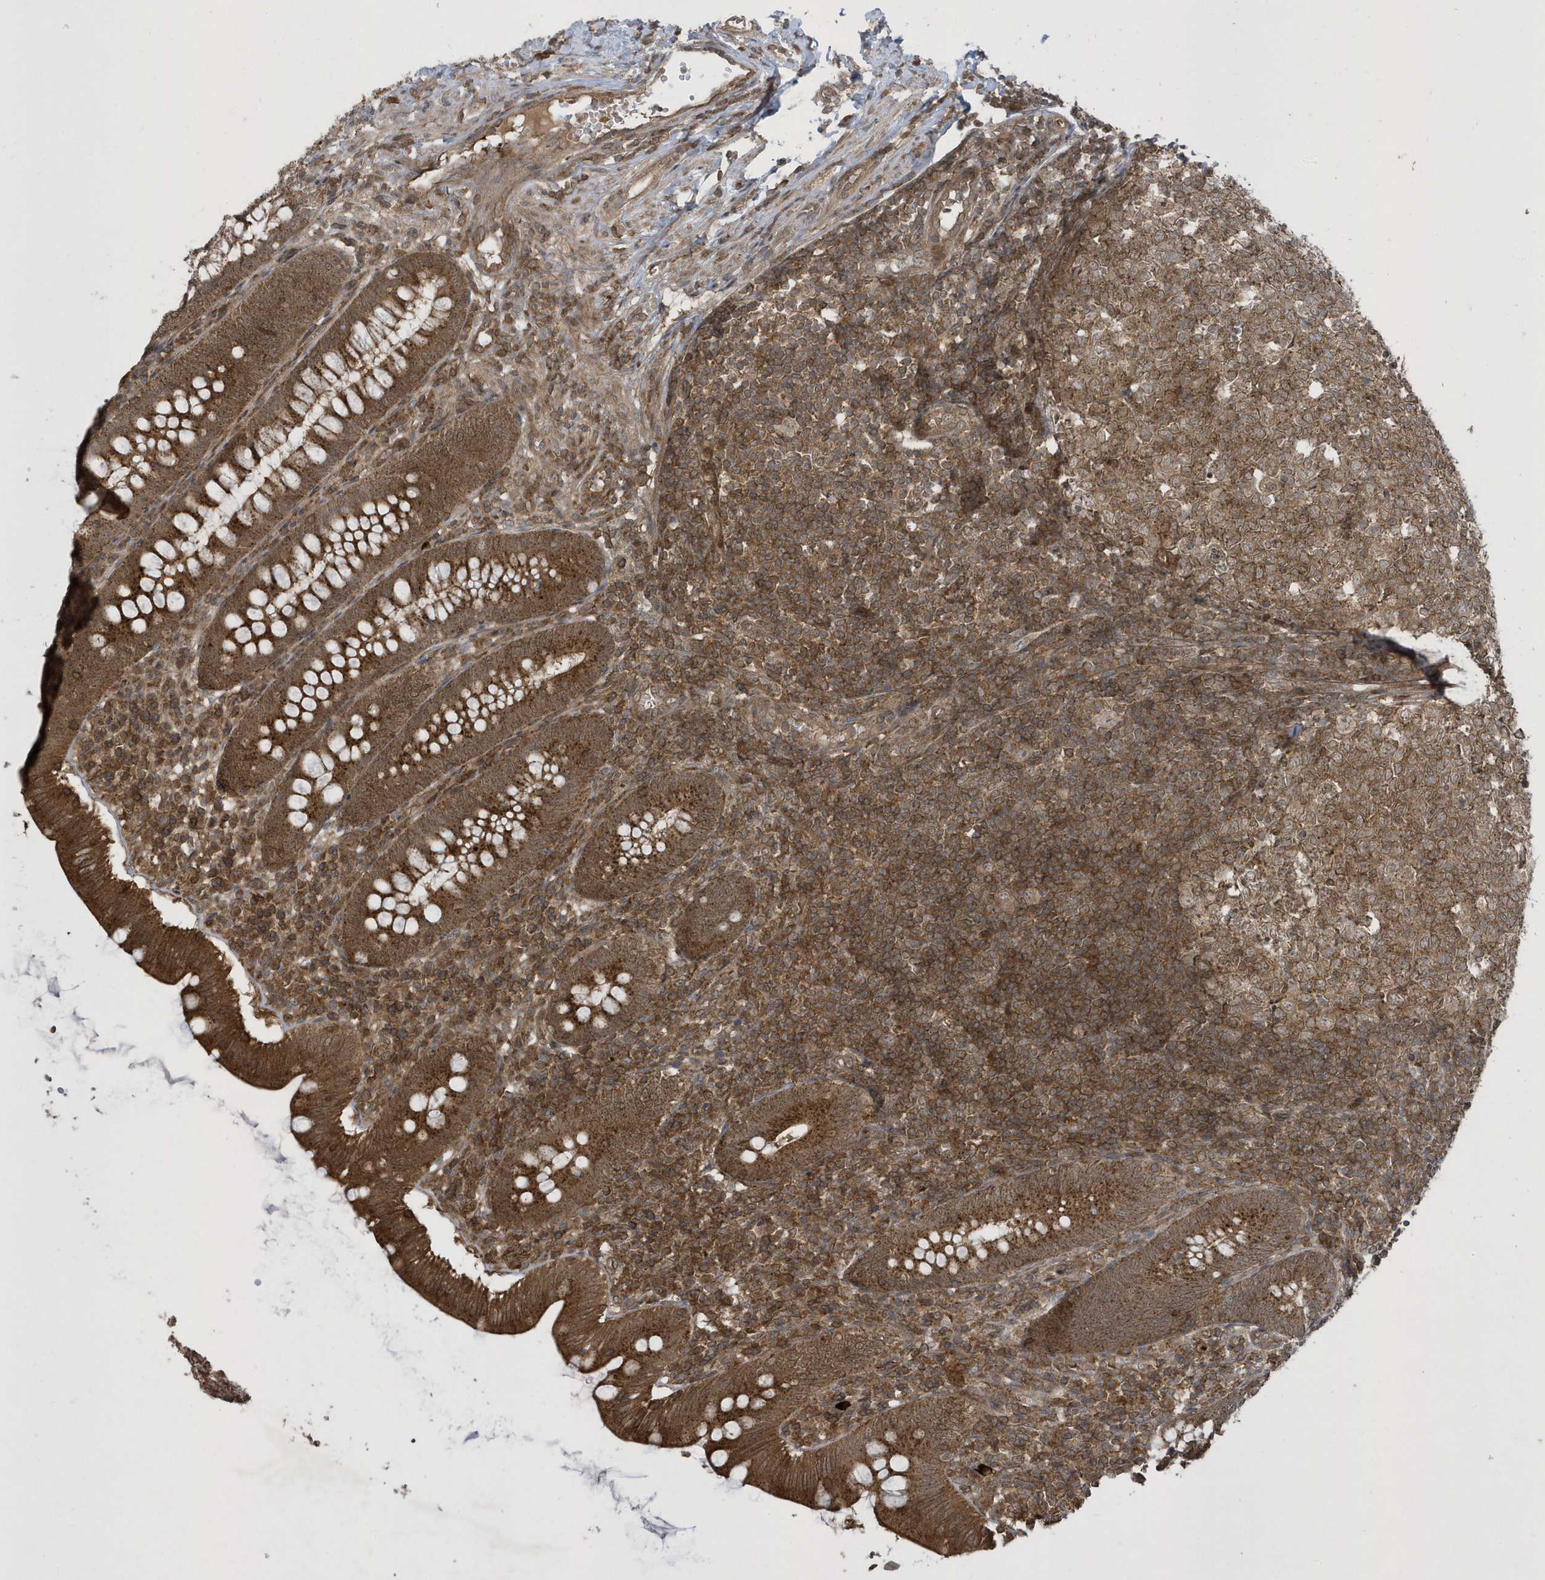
{"staining": {"intensity": "strong", "quantity": ">75%", "location": "cytoplasmic/membranous"}, "tissue": "appendix", "cell_type": "Glandular cells", "image_type": "normal", "snomed": [{"axis": "morphology", "description": "Normal tissue, NOS"}, {"axis": "topography", "description": "Appendix"}], "caption": "This micrograph displays normal appendix stained with IHC to label a protein in brown. The cytoplasmic/membranous of glandular cells show strong positivity for the protein. Nuclei are counter-stained blue.", "gene": "STAMBP", "patient": {"sex": "male", "age": 14}}